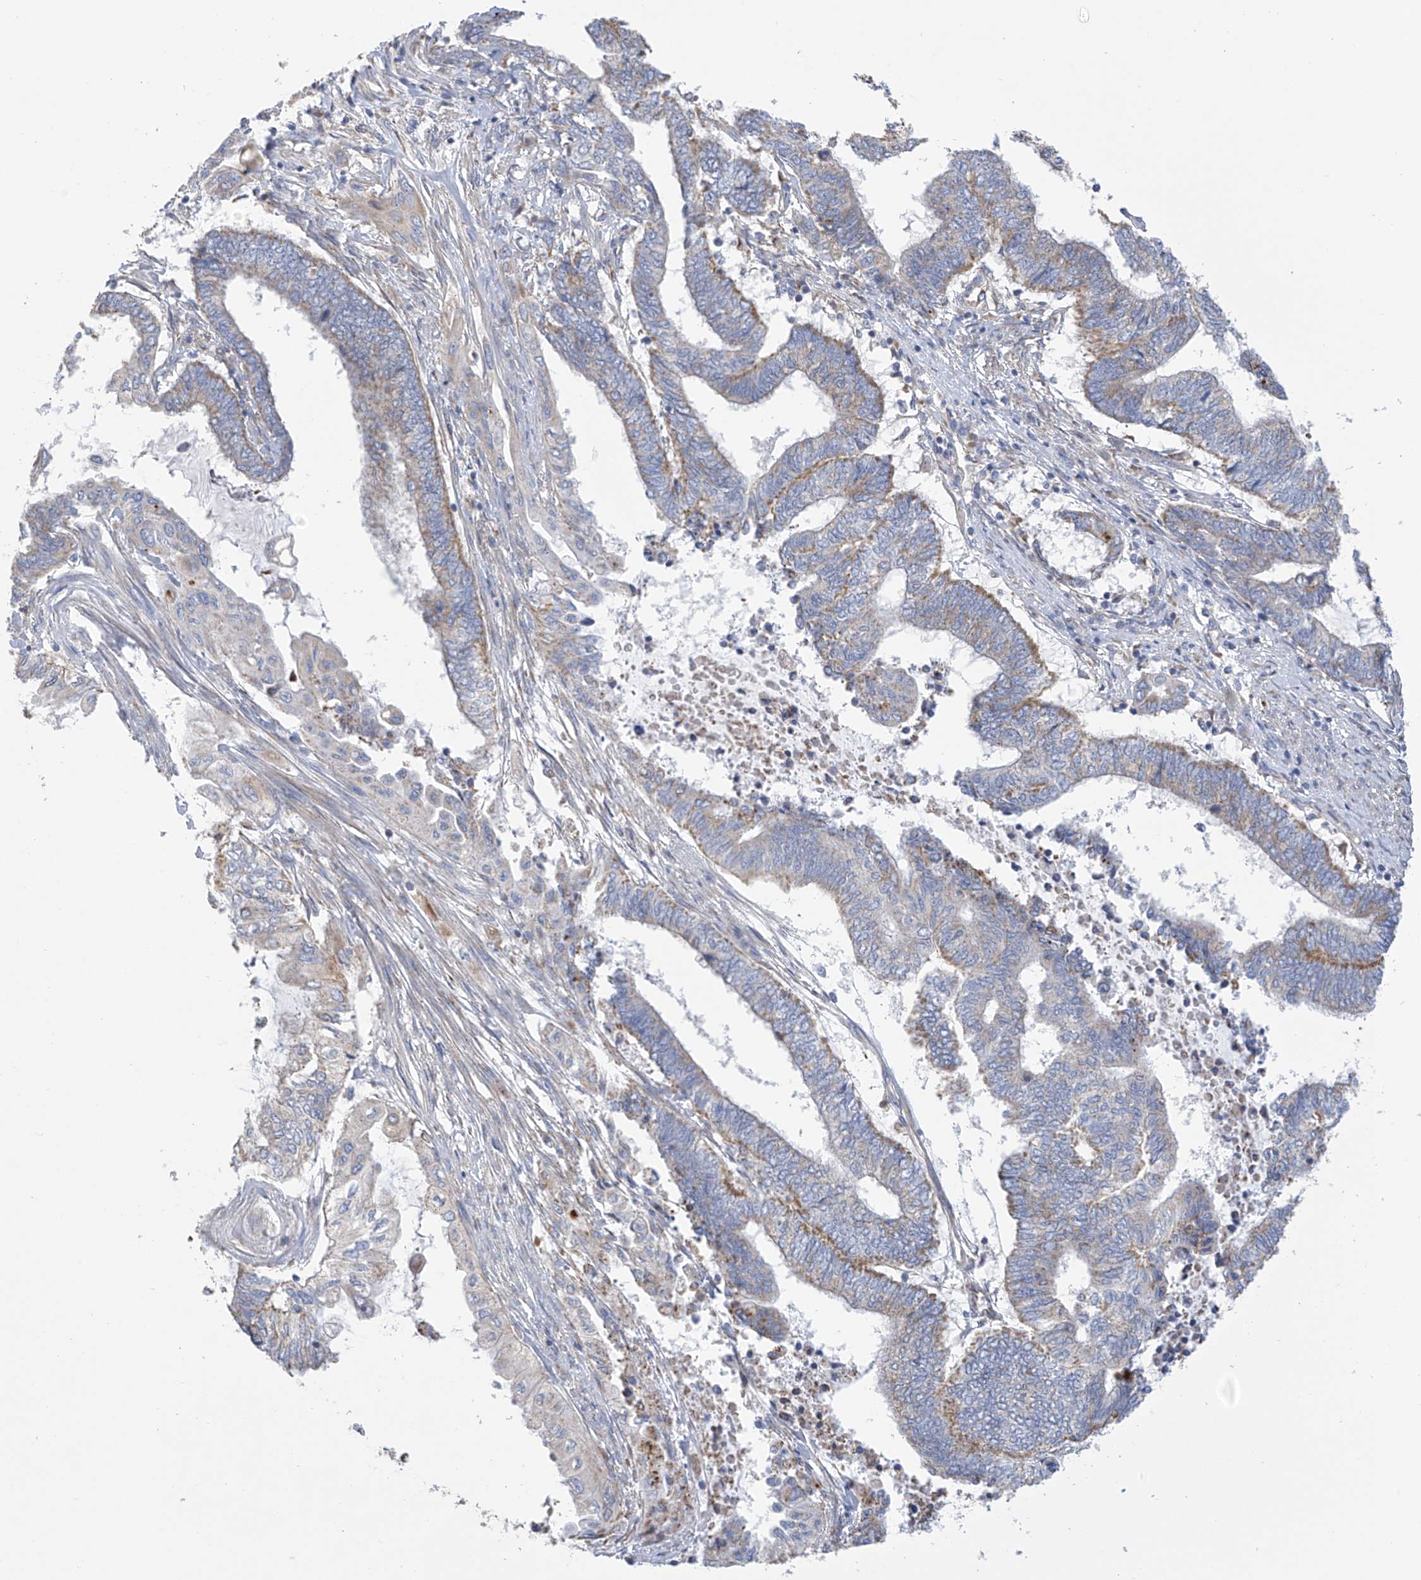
{"staining": {"intensity": "moderate", "quantity": "25%-75%", "location": "cytoplasmic/membranous"}, "tissue": "endometrial cancer", "cell_type": "Tumor cells", "image_type": "cancer", "snomed": [{"axis": "morphology", "description": "Adenocarcinoma, NOS"}, {"axis": "topography", "description": "Uterus"}, {"axis": "topography", "description": "Endometrium"}], "caption": "Protein analysis of endometrial cancer (adenocarcinoma) tissue displays moderate cytoplasmic/membranous positivity in approximately 25%-75% of tumor cells.", "gene": "ITM2B", "patient": {"sex": "female", "age": 70}}